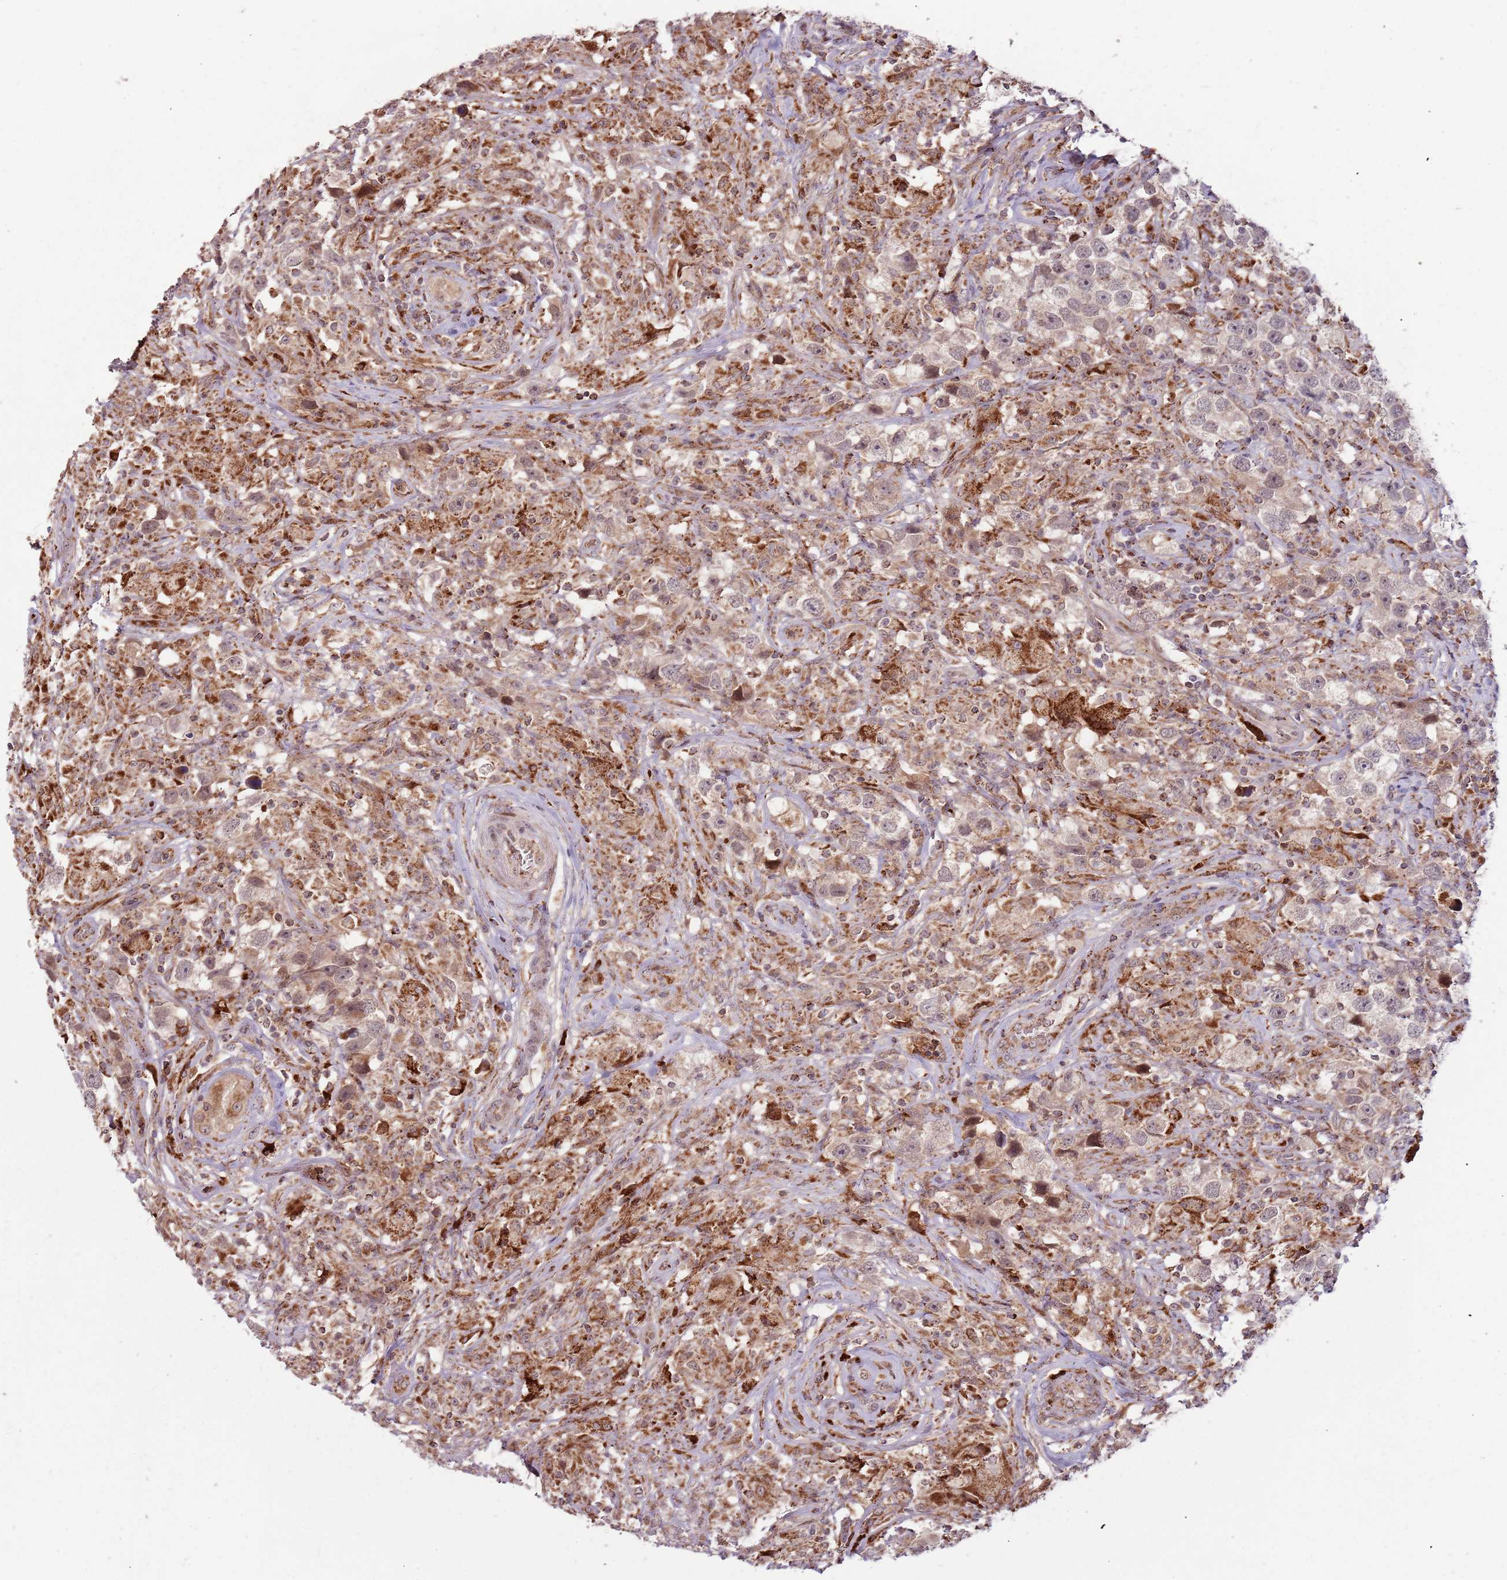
{"staining": {"intensity": "weak", "quantity": ">75%", "location": "cytoplasmic/membranous,nuclear"}, "tissue": "testis cancer", "cell_type": "Tumor cells", "image_type": "cancer", "snomed": [{"axis": "morphology", "description": "Seminoma, NOS"}, {"axis": "topography", "description": "Testis"}], "caption": "Testis cancer was stained to show a protein in brown. There is low levels of weak cytoplasmic/membranous and nuclear expression in about >75% of tumor cells.", "gene": "ULK3", "patient": {"sex": "male", "age": 49}}